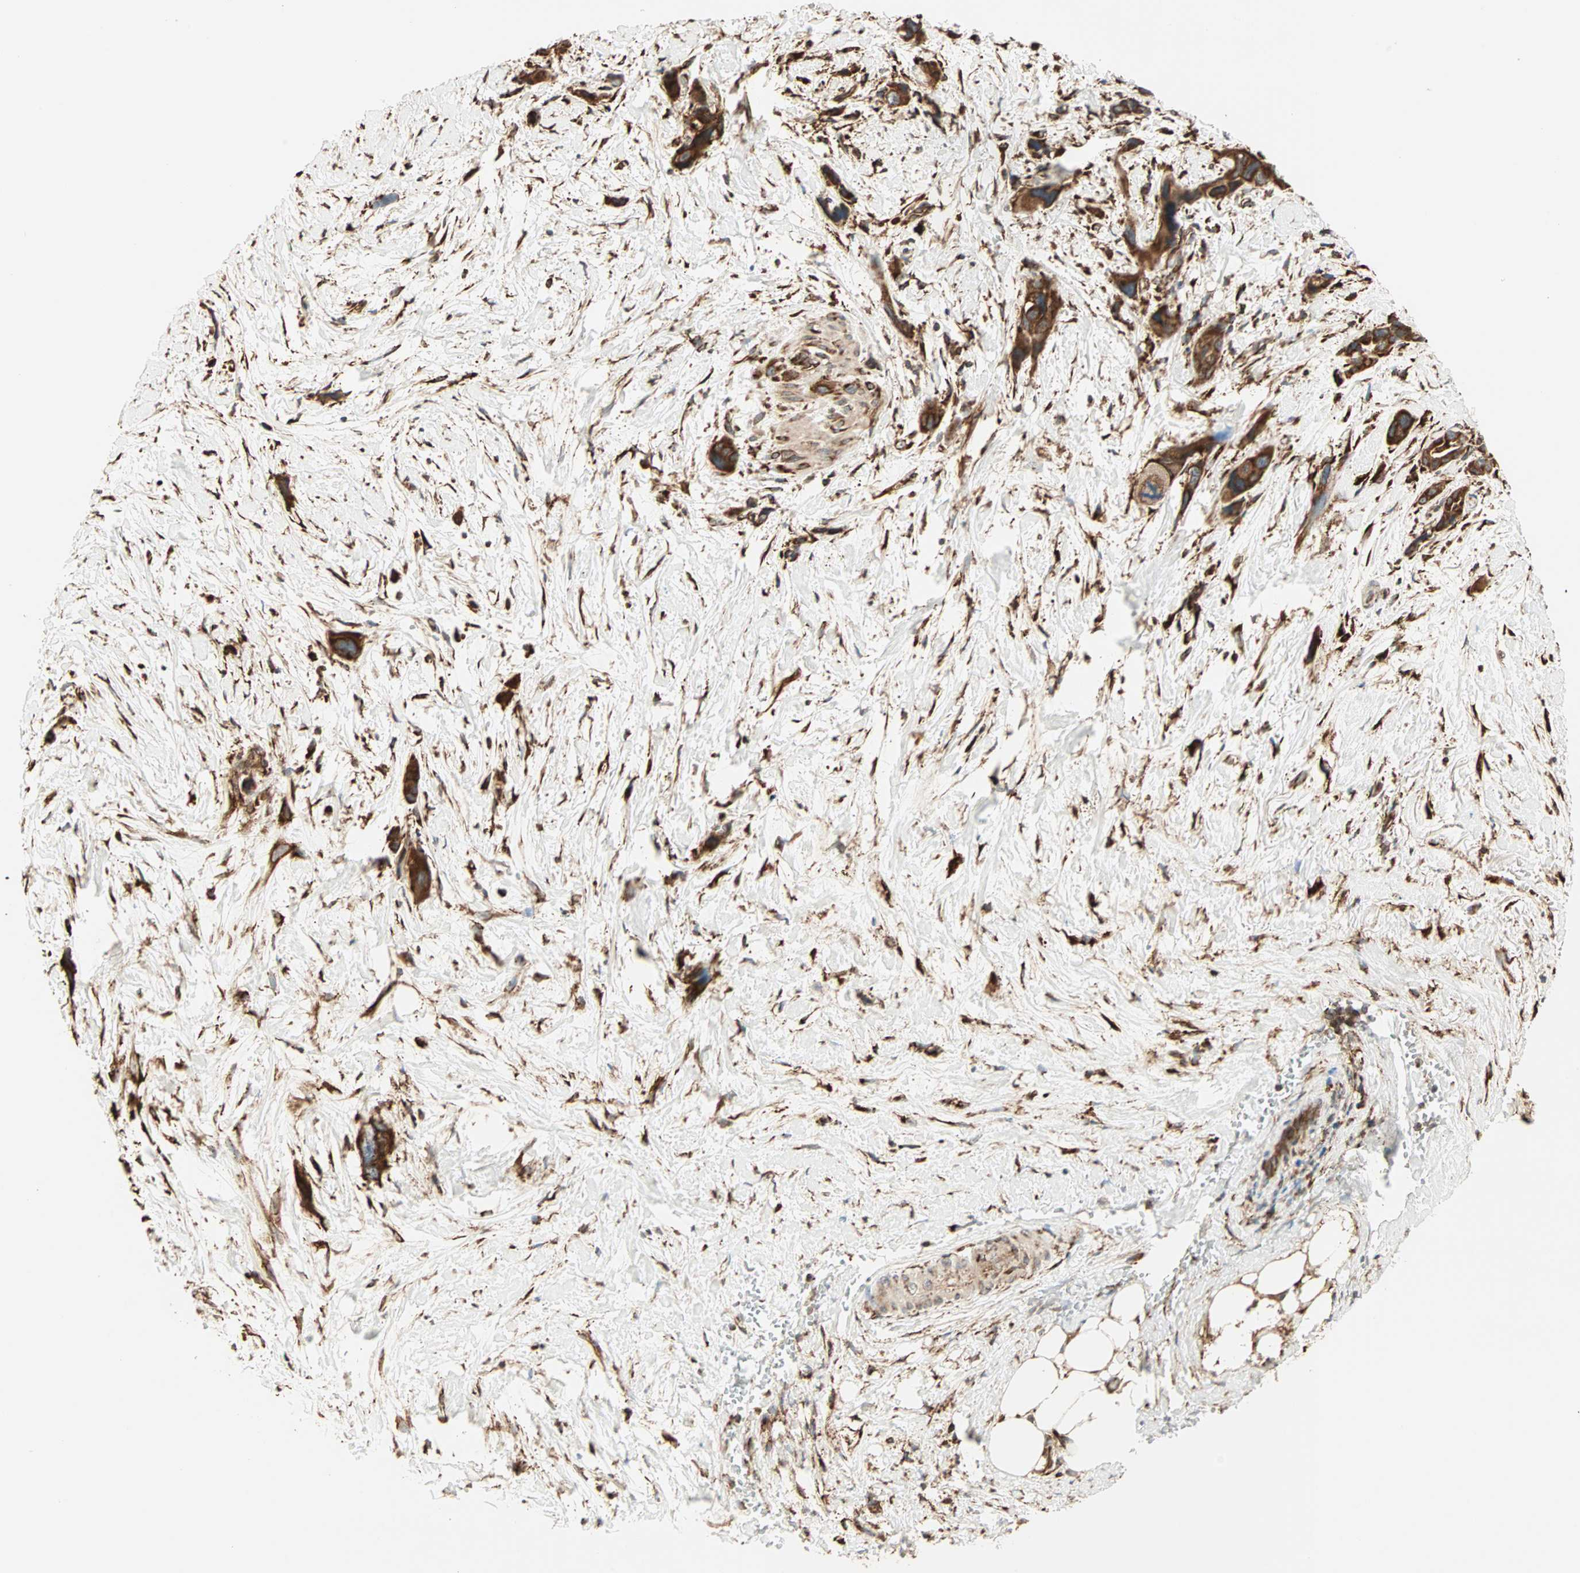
{"staining": {"intensity": "strong", "quantity": ">75%", "location": "cytoplasmic/membranous"}, "tissue": "pancreatic cancer", "cell_type": "Tumor cells", "image_type": "cancer", "snomed": [{"axis": "morphology", "description": "Adenocarcinoma, NOS"}, {"axis": "topography", "description": "Pancreas"}], "caption": "An IHC micrograph of tumor tissue is shown. Protein staining in brown highlights strong cytoplasmic/membranous positivity in adenocarcinoma (pancreatic) within tumor cells.", "gene": "P4HA1", "patient": {"sex": "male", "age": 46}}